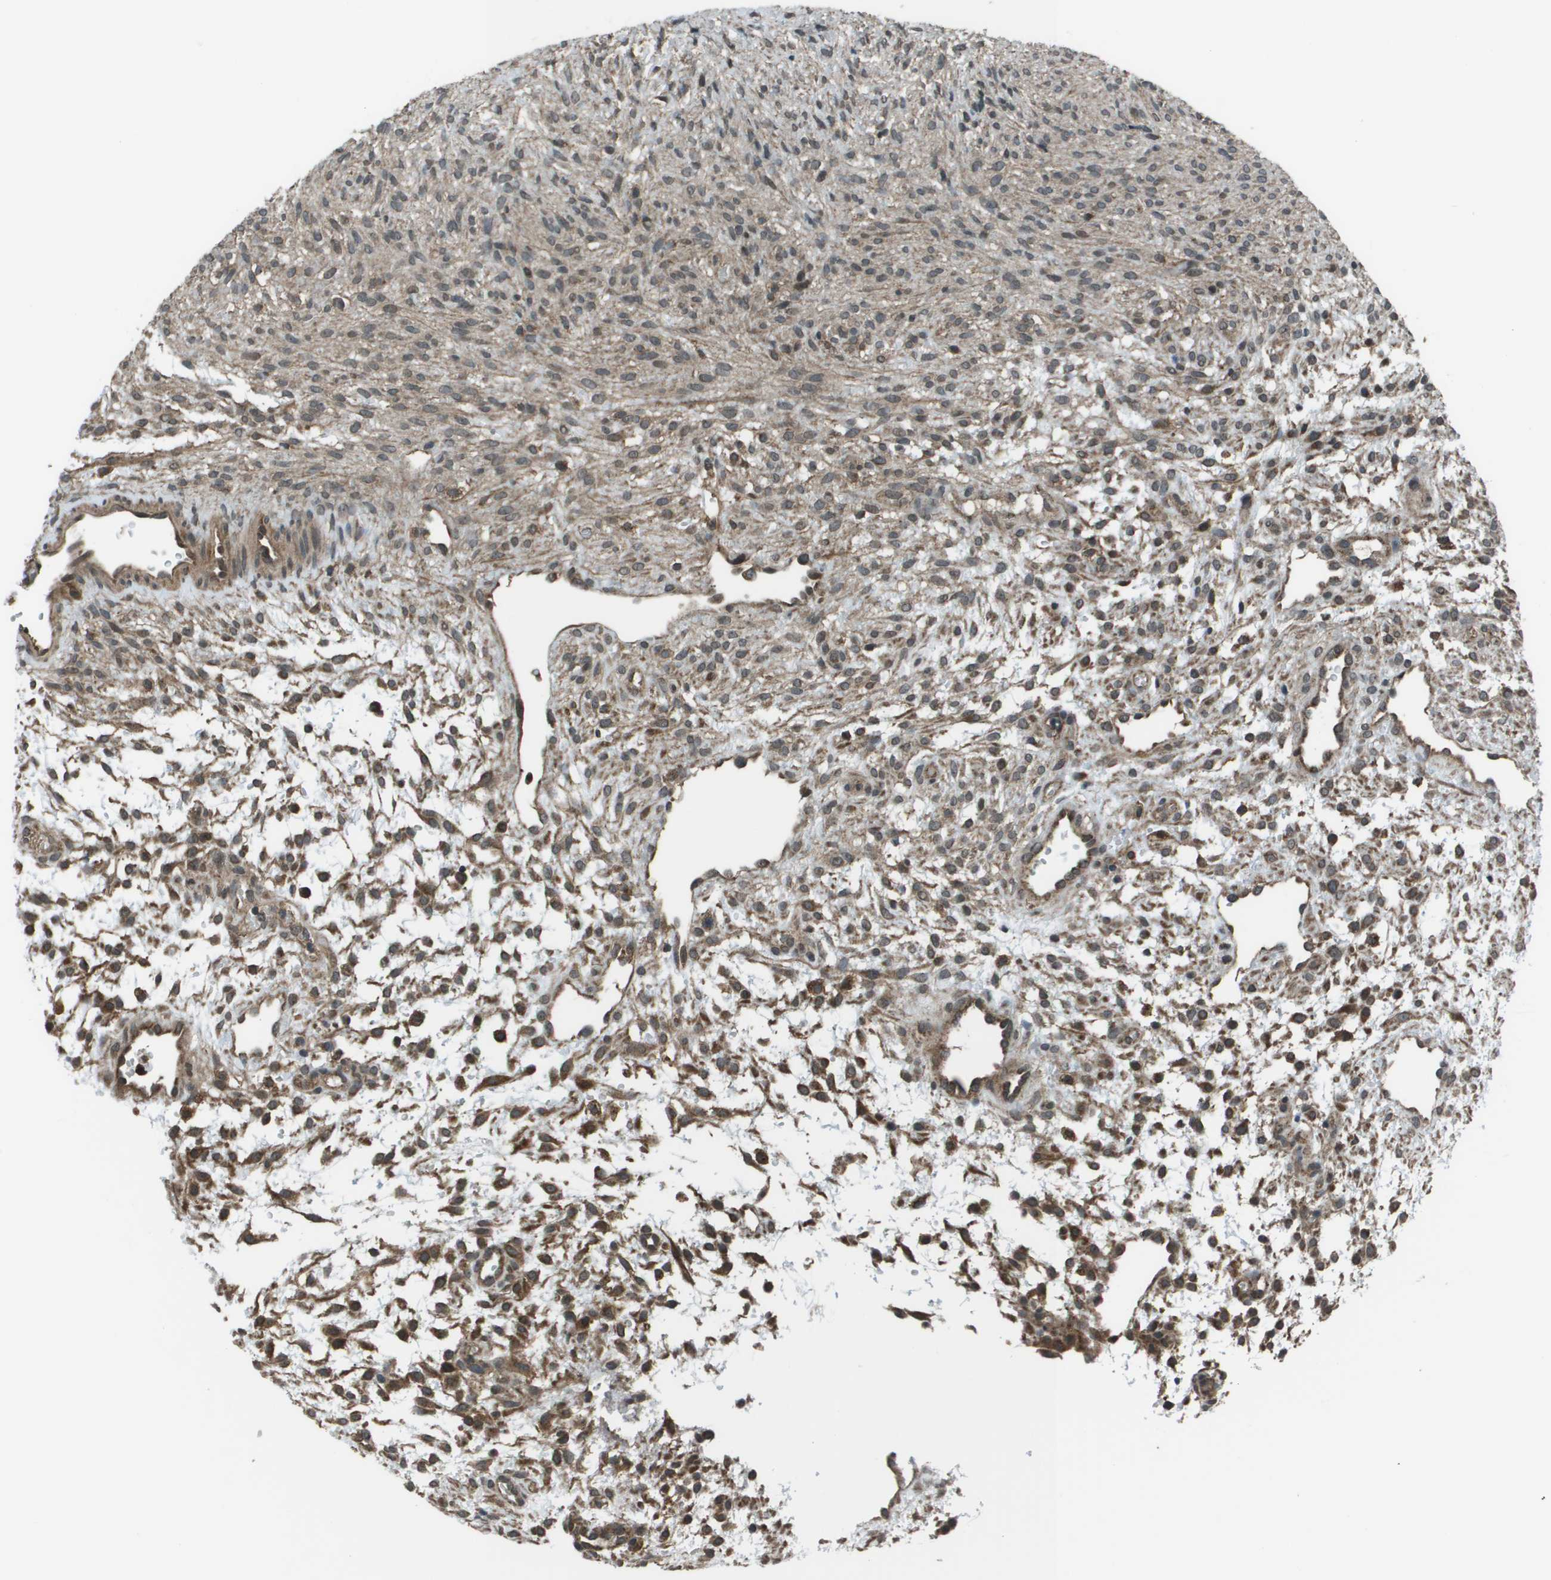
{"staining": {"intensity": "moderate", "quantity": "25%-75%", "location": "cytoplasmic/membranous"}, "tissue": "ovary", "cell_type": "Ovarian stroma cells", "image_type": "normal", "snomed": [{"axis": "morphology", "description": "Normal tissue, NOS"}, {"axis": "morphology", "description": "Cyst, NOS"}, {"axis": "topography", "description": "Ovary"}], "caption": "Ovarian stroma cells reveal medium levels of moderate cytoplasmic/membranous expression in about 25%-75% of cells in benign ovary. The staining was performed using DAB (3,3'-diaminobenzidine), with brown indicating positive protein expression. Nuclei are stained blue with hematoxylin.", "gene": "PPFIA1", "patient": {"sex": "female", "age": 18}}